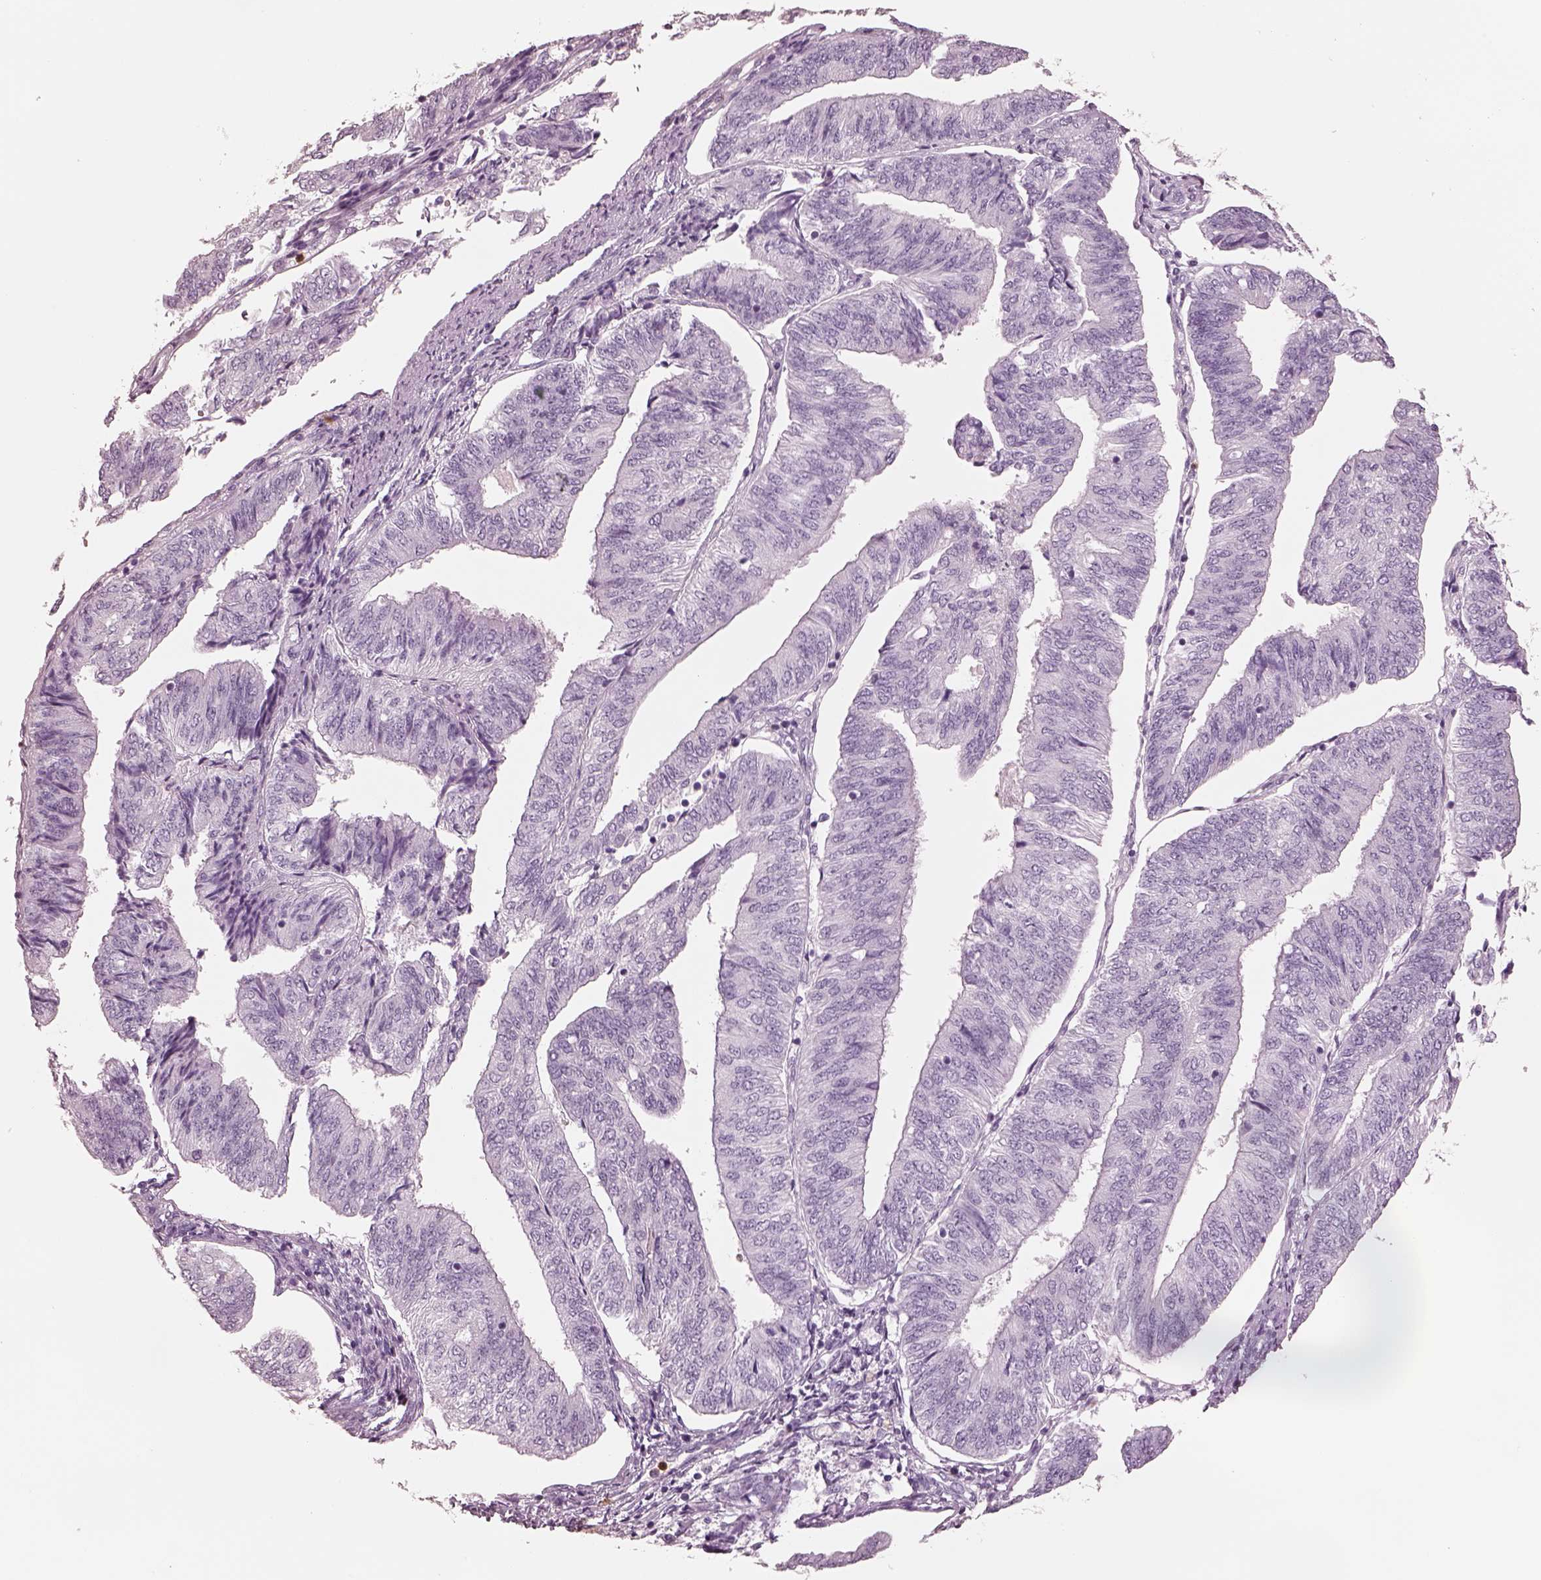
{"staining": {"intensity": "negative", "quantity": "none", "location": "none"}, "tissue": "endometrial cancer", "cell_type": "Tumor cells", "image_type": "cancer", "snomed": [{"axis": "morphology", "description": "Adenocarcinoma, NOS"}, {"axis": "topography", "description": "Endometrium"}], "caption": "There is no significant positivity in tumor cells of endometrial cancer.", "gene": "ELANE", "patient": {"sex": "female", "age": 58}}